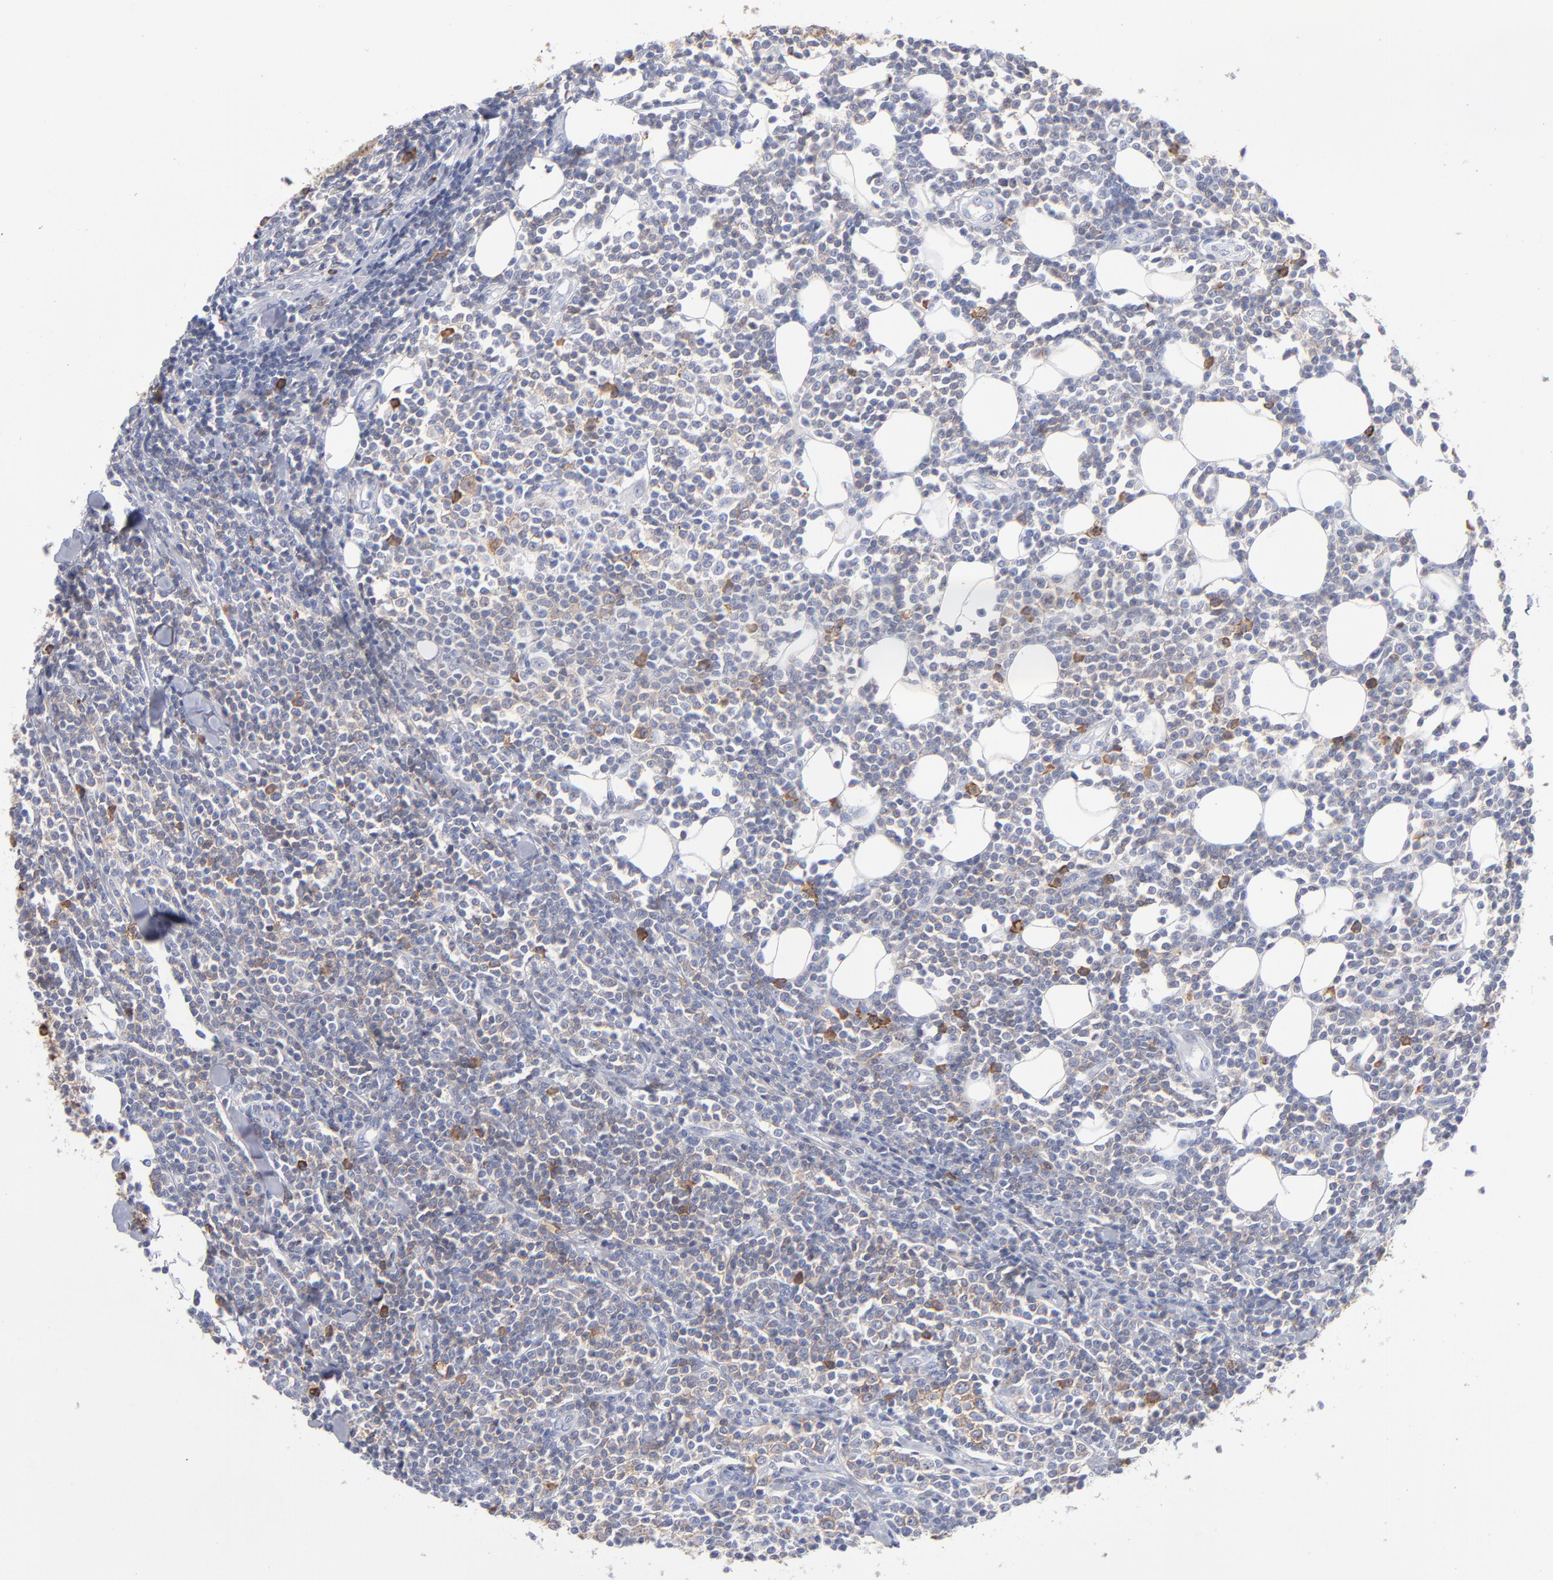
{"staining": {"intensity": "weak", "quantity": "25%-75%", "location": "cytoplasmic/membranous"}, "tissue": "lymphoma", "cell_type": "Tumor cells", "image_type": "cancer", "snomed": [{"axis": "morphology", "description": "Malignant lymphoma, non-Hodgkin's type, Low grade"}, {"axis": "topography", "description": "Soft tissue"}], "caption": "Weak cytoplasmic/membranous staining is identified in about 25%-75% of tumor cells in lymphoma.", "gene": "LAT2", "patient": {"sex": "male", "age": 92}}